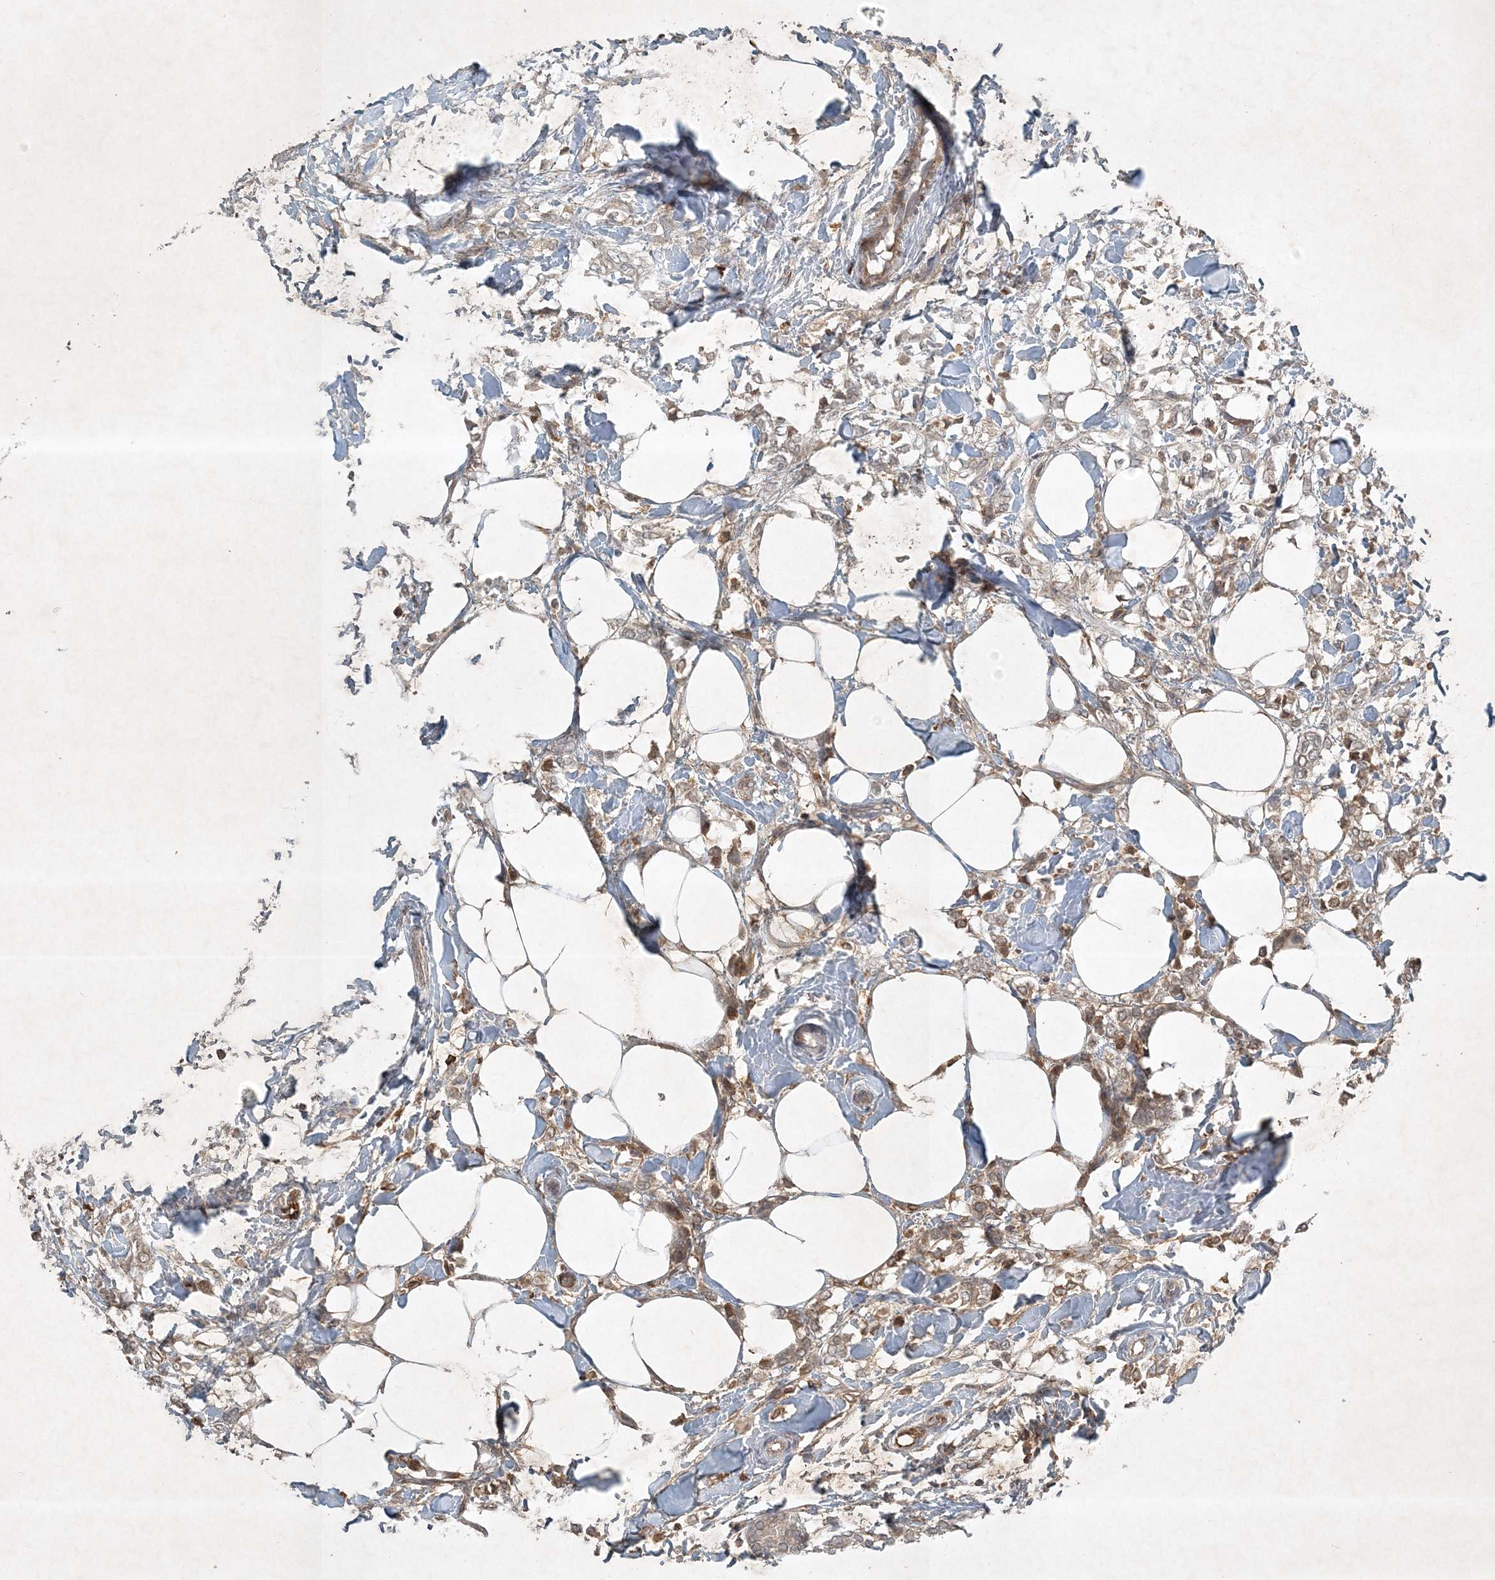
{"staining": {"intensity": "negative", "quantity": "none", "location": "none"}, "tissue": "breast cancer", "cell_type": "Tumor cells", "image_type": "cancer", "snomed": [{"axis": "morphology", "description": "Lobular carcinoma, in situ"}, {"axis": "morphology", "description": "Lobular carcinoma"}, {"axis": "topography", "description": "Breast"}], "caption": "The IHC micrograph has no significant expression in tumor cells of breast lobular carcinoma tissue. (DAB immunohistochemistry (IHC), high magnification).", "gene": "TNFAIP6", "patient": {"sex": "female", "age": 41}}